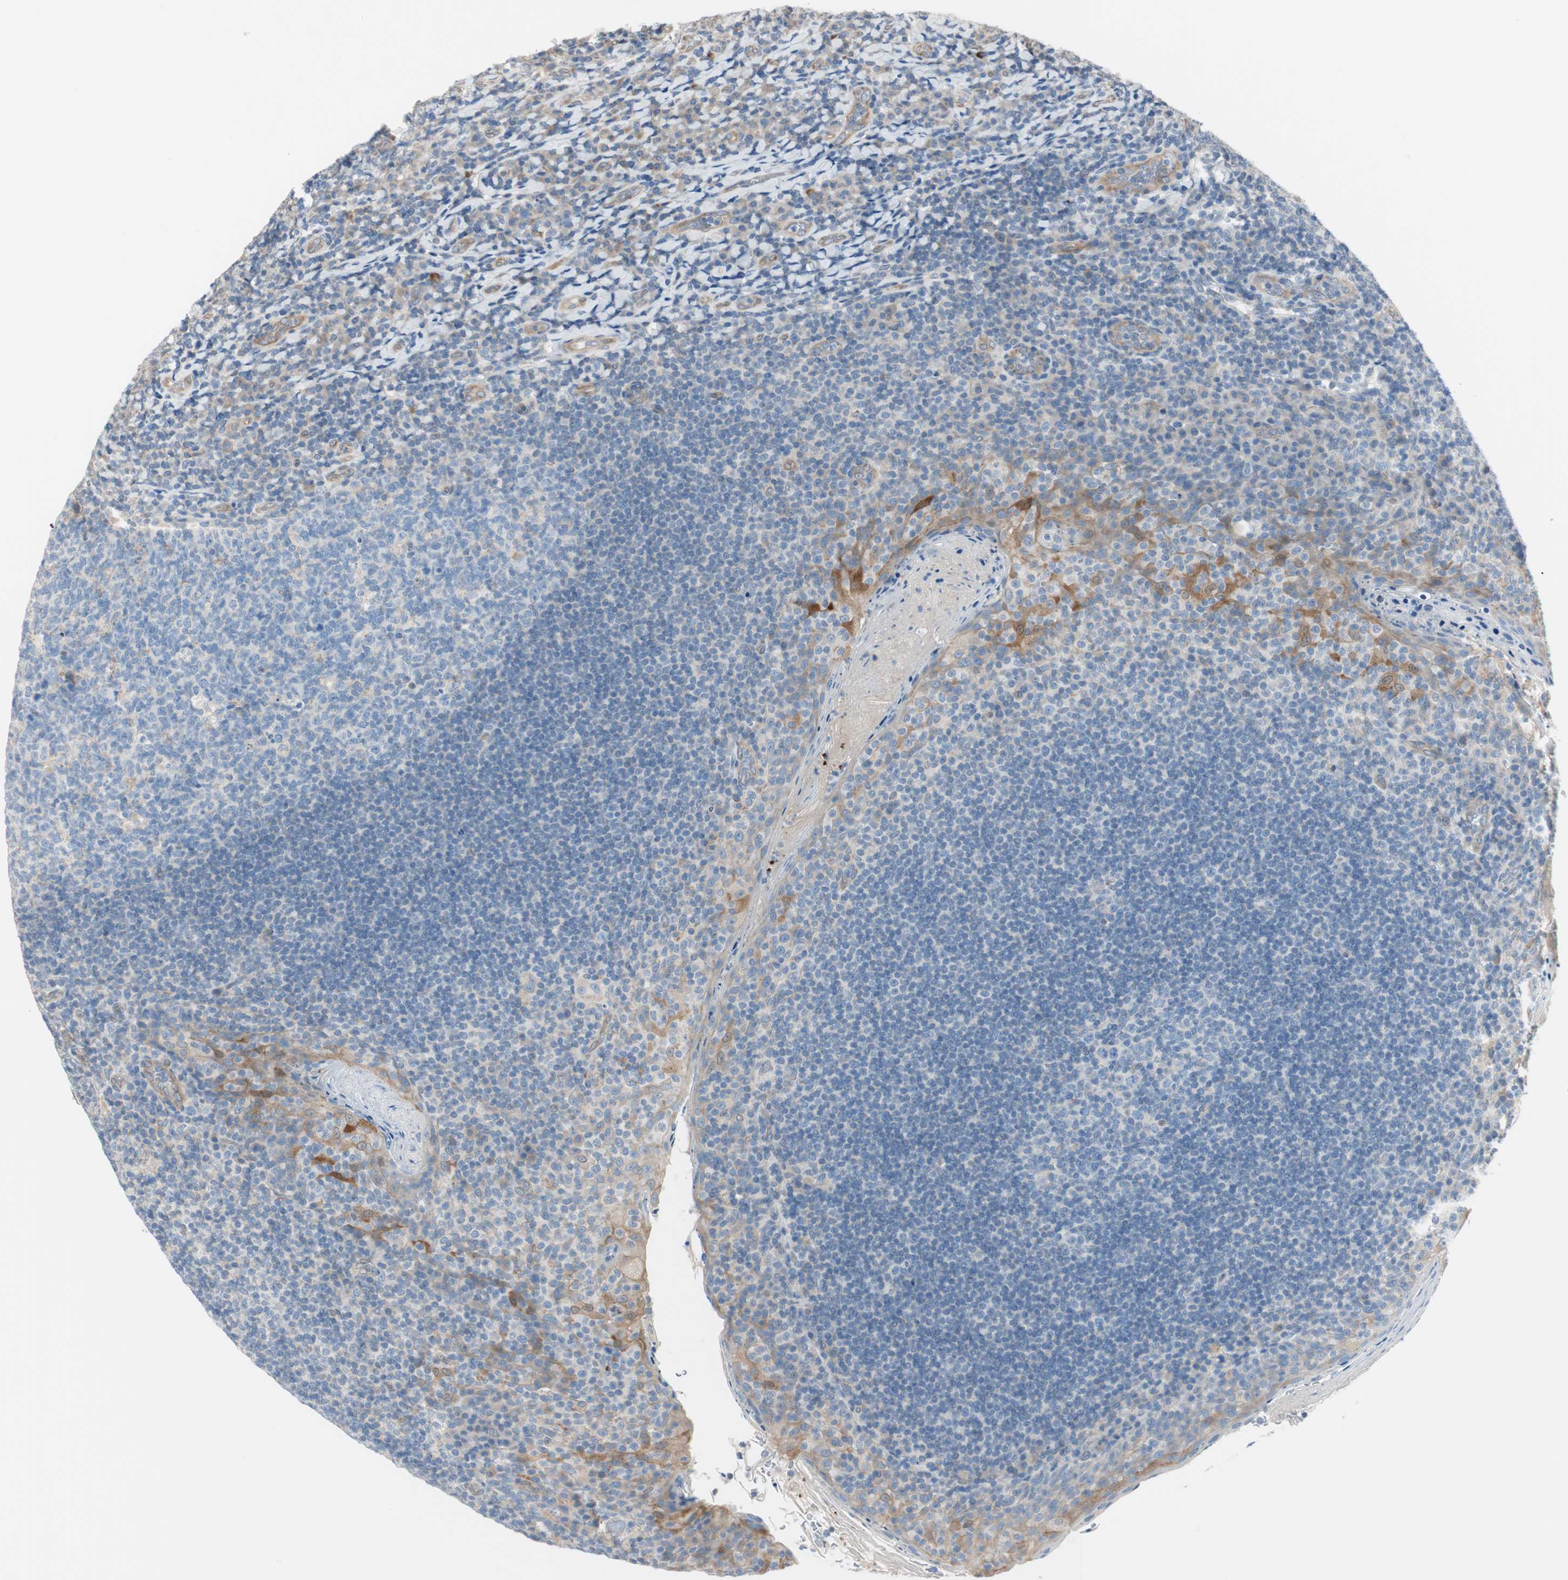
{"staining": {"intensity": "weak", "quantity": "<25%", "location": "cytoplasmic/membranous"}, "tissue": "tonsil", "cell_type": "Germinal center cells", "image_type": "normal", "snomed": [{"axis": "morphology", "description": "Normal tissue, NOS"}, {"axis": "topography", "description": "Tonsil"}], "caption": "DAB immunohistochemical staining of unremarkable tonsil displays no significant expression in germinal center cells.", "gene": "CDK3", "patient": {"sex": "male", "age": 17}}